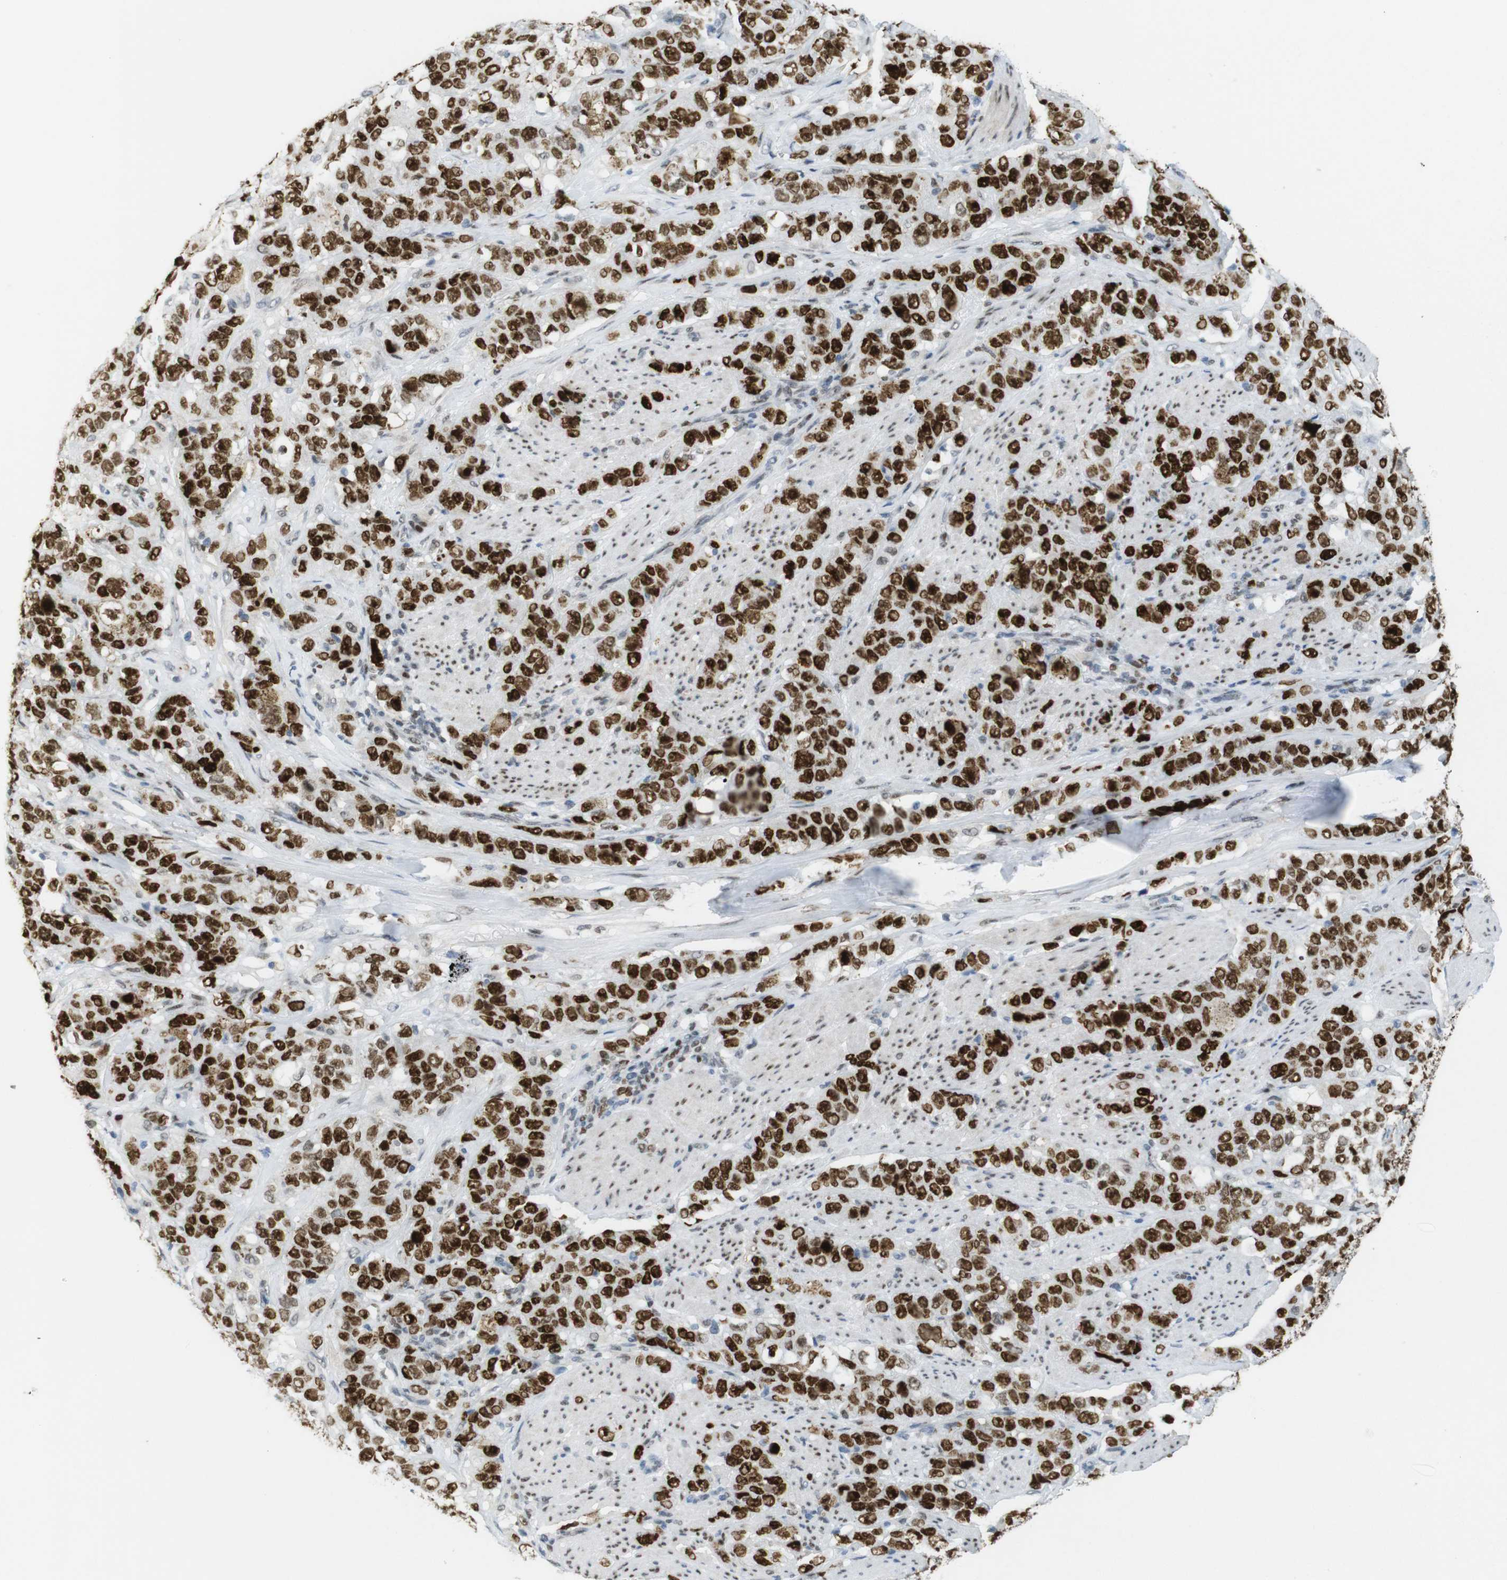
{"staining": {"intensity": "strong", "quantity": ">75%", "location": "nuclear"}, "tissue": "stomach cancer", "cell_type": "Tumor cells", "image_type": "cancer", "snomed": [{"axis": "morphology", "description": "Adenocarcinoma, NOS"}, {"axis": "topography", "description": "Stomach"}], "caption": "Immunohistochemical staining of human adenocarcinoma (stomach) reveals high levels of strong nuclear protein positivity in about >75% of tumor cells.", "gene": "RIOX2", "patient": {"sex": "male", "age": 48}}